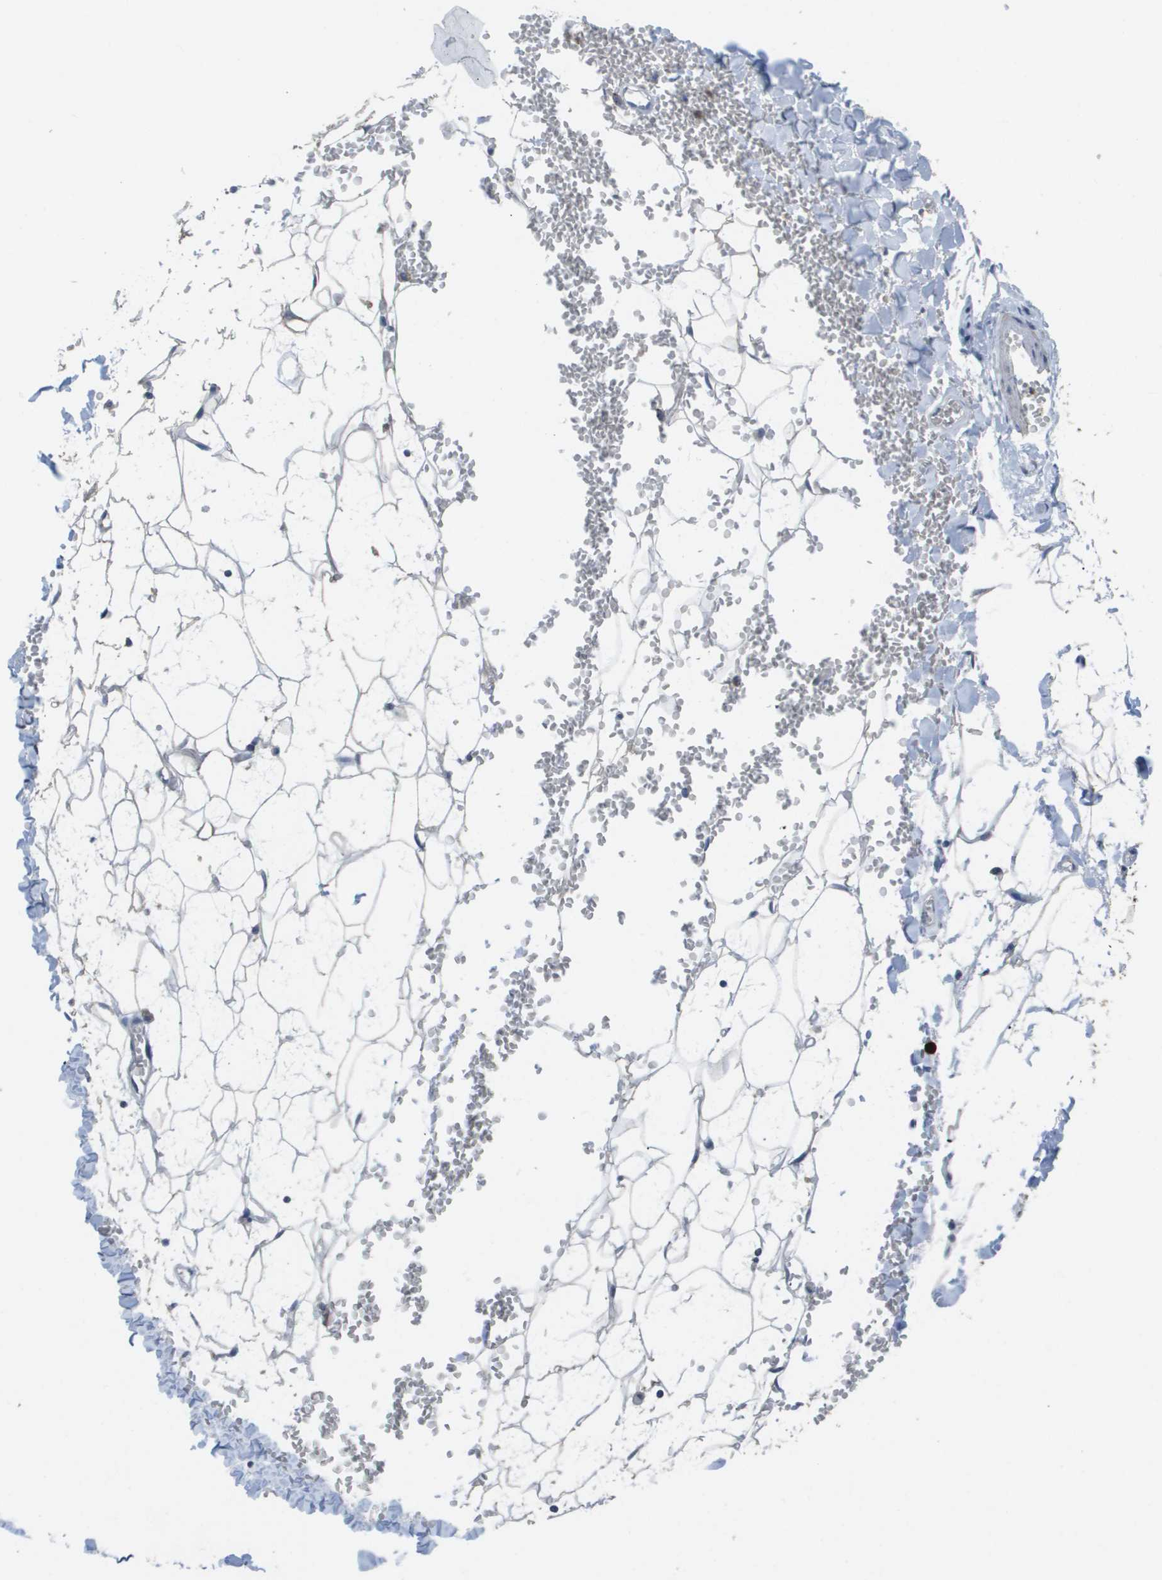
{"staining": {"intensity": "negative", "quantity": "none", "location": "none"}, "tissue": "adipose tissue", "cell_type": "Adipocytes", "image_type": "normal", "snomed": [{"axis": "morphology", "description": "Normal tissue, NOS"}, {"axis": "topography", "description": "Adipose tissue"}, {"axis": "topography", "description": "Peripheral nerve tissue"}], "caption": "Unremarkable adipose tissue was stained to show a protein in brown. There is no significant staining in adipocytes.", "gene": "RAB27B", "patient": {"sex": "male", "age": 52}}